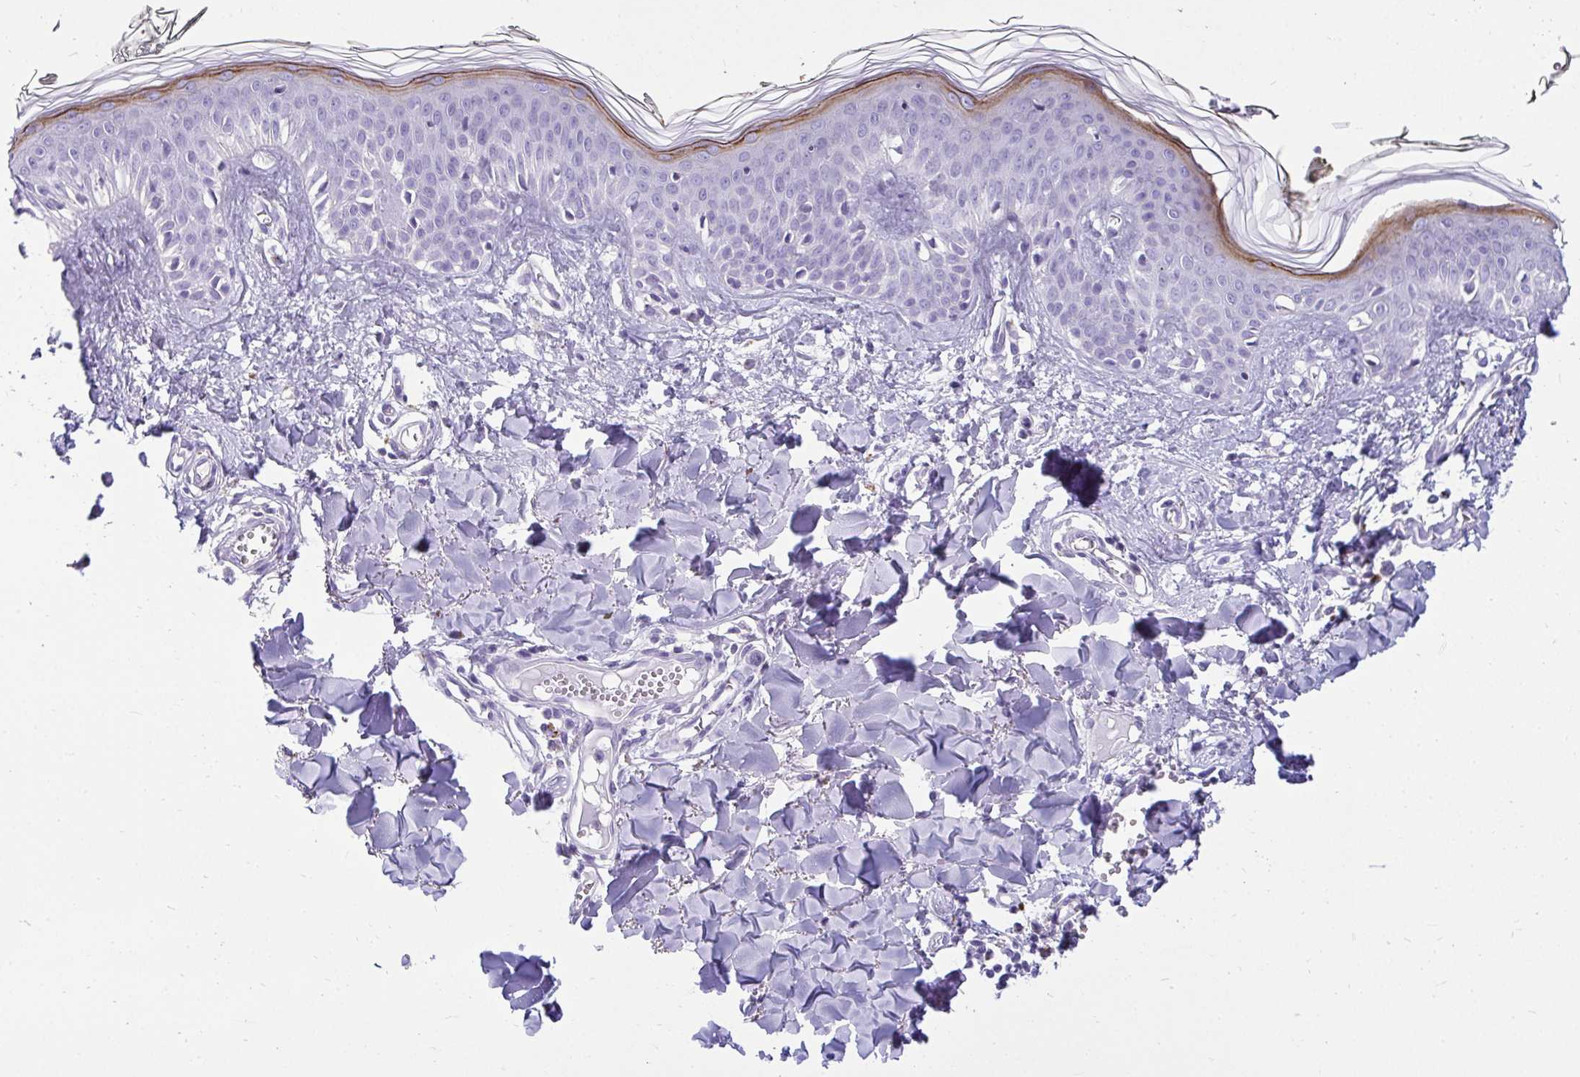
{"staining": {"intensity": "negative", "quantity": "none", "location": "none"}, "tissue": "melanoma", "cell_type": "Tumor cells", "image_type": "cancer", "snomed": [{"axis": "morphology", "description": "Malignant melanoma, NOS"}, {"axis": "topography", "description": "Skin"}], "caption": "DAB immunohistochemical staining of human malignant melanoma reveals no significant positivity in tumor cells. (DAB (3,3'-diaminobenzidine) immunohistochemistry (IHC) visualized using brightfield microscopy, high magnification).", "gene": "CTSZ", "patient": {"sex": "female", "age": 43}}